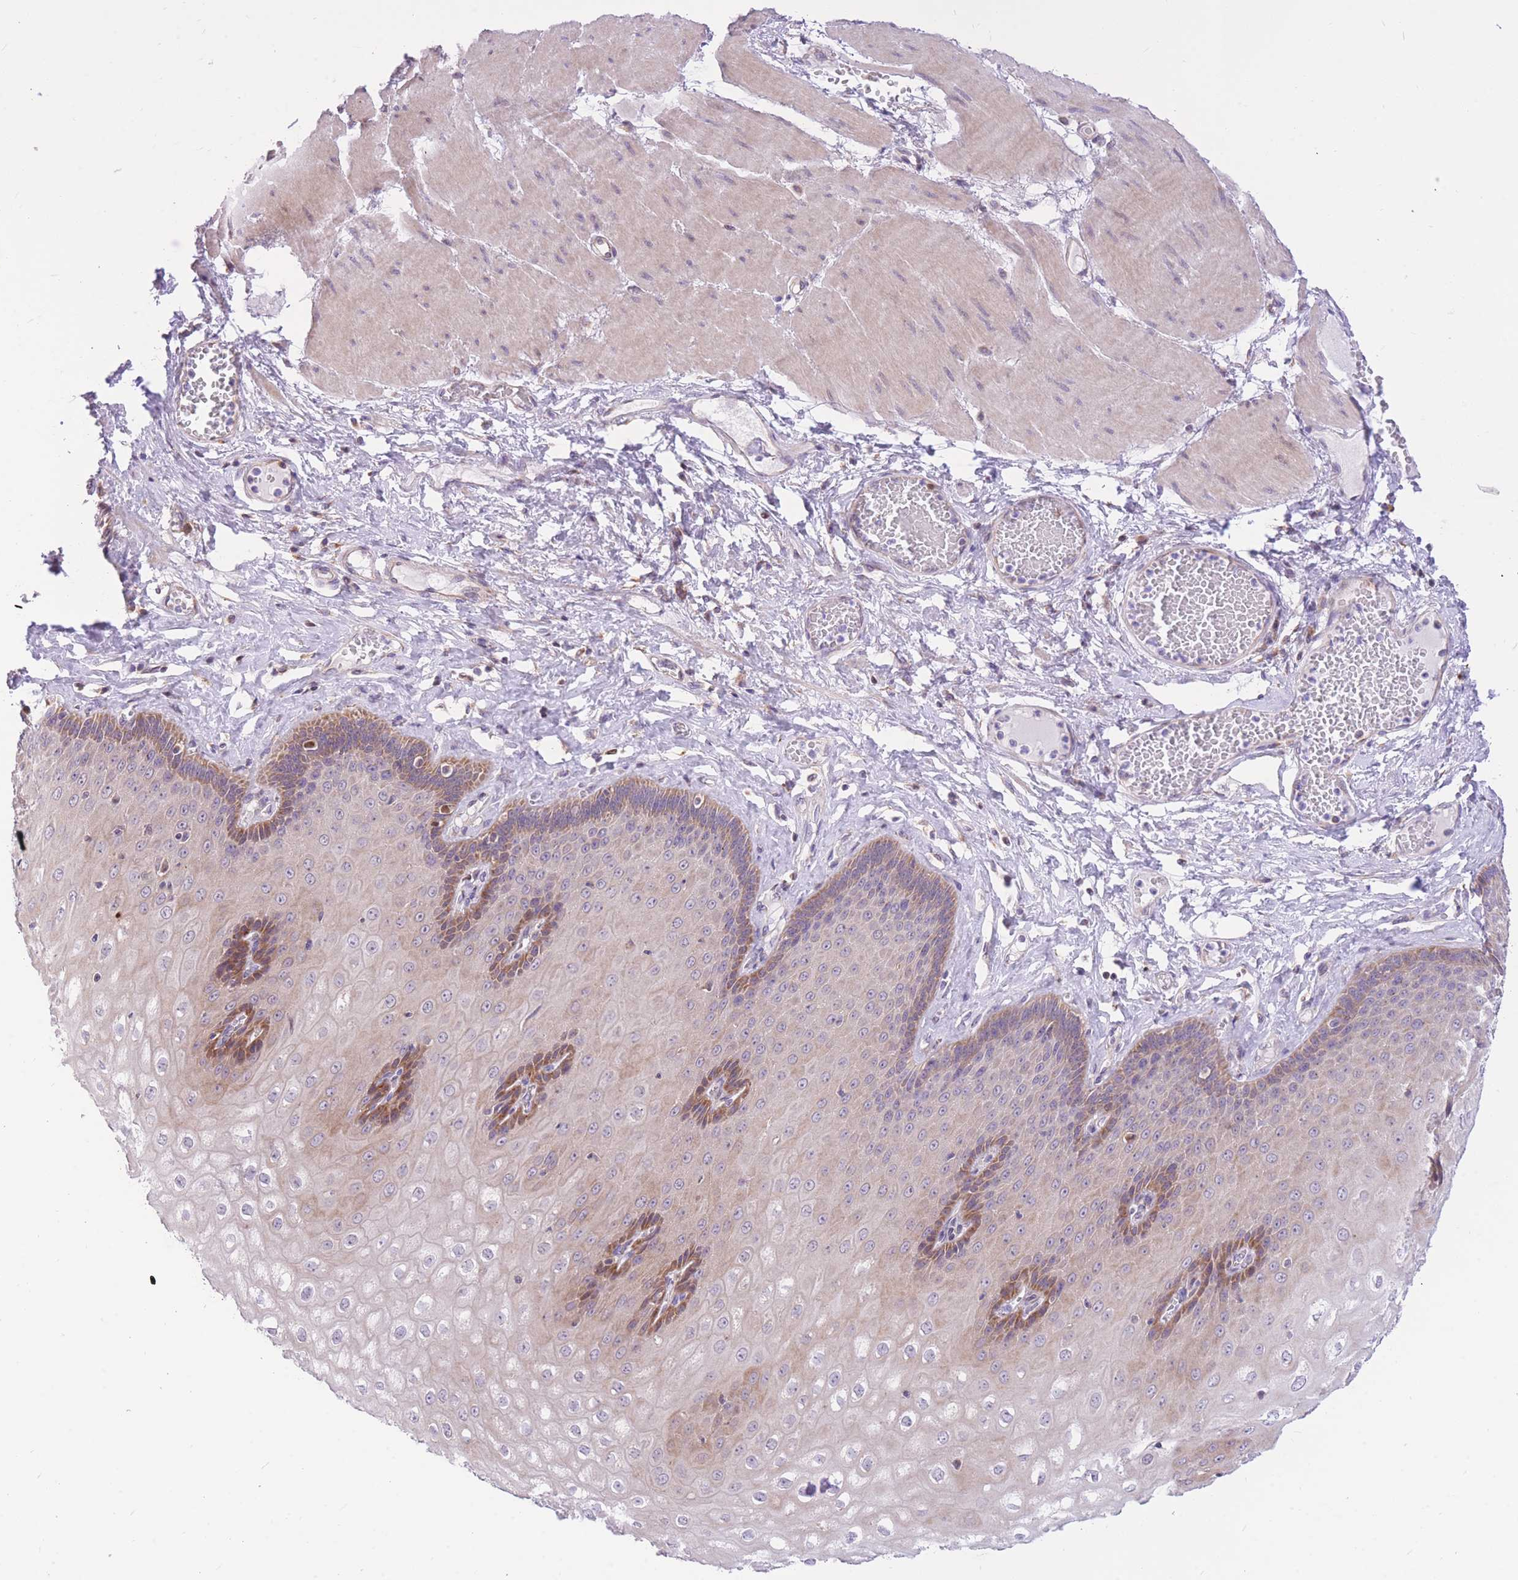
{"staining": {"intensity": "moderate", "quantity": "25%-75%", "location": "cytoplasmic/membranous"}, "tissue": "esophagus", "cell_type": "Squamous epithelial cells", "image_type": "normal", "snomed": [{"axis": "morphology", "description": "Normal tissue, NOS"}, {"axis": "topography", "description": "Esophagus"}], "caption": "Human esophagus stained with a brown dye demonstrates moderate cytoplasmic/membranous positive staining in about 25%-75% of squamous epithelial cells.", "gene": "TOPAZ1", "patient": {"sex": "male", "age": 60}}